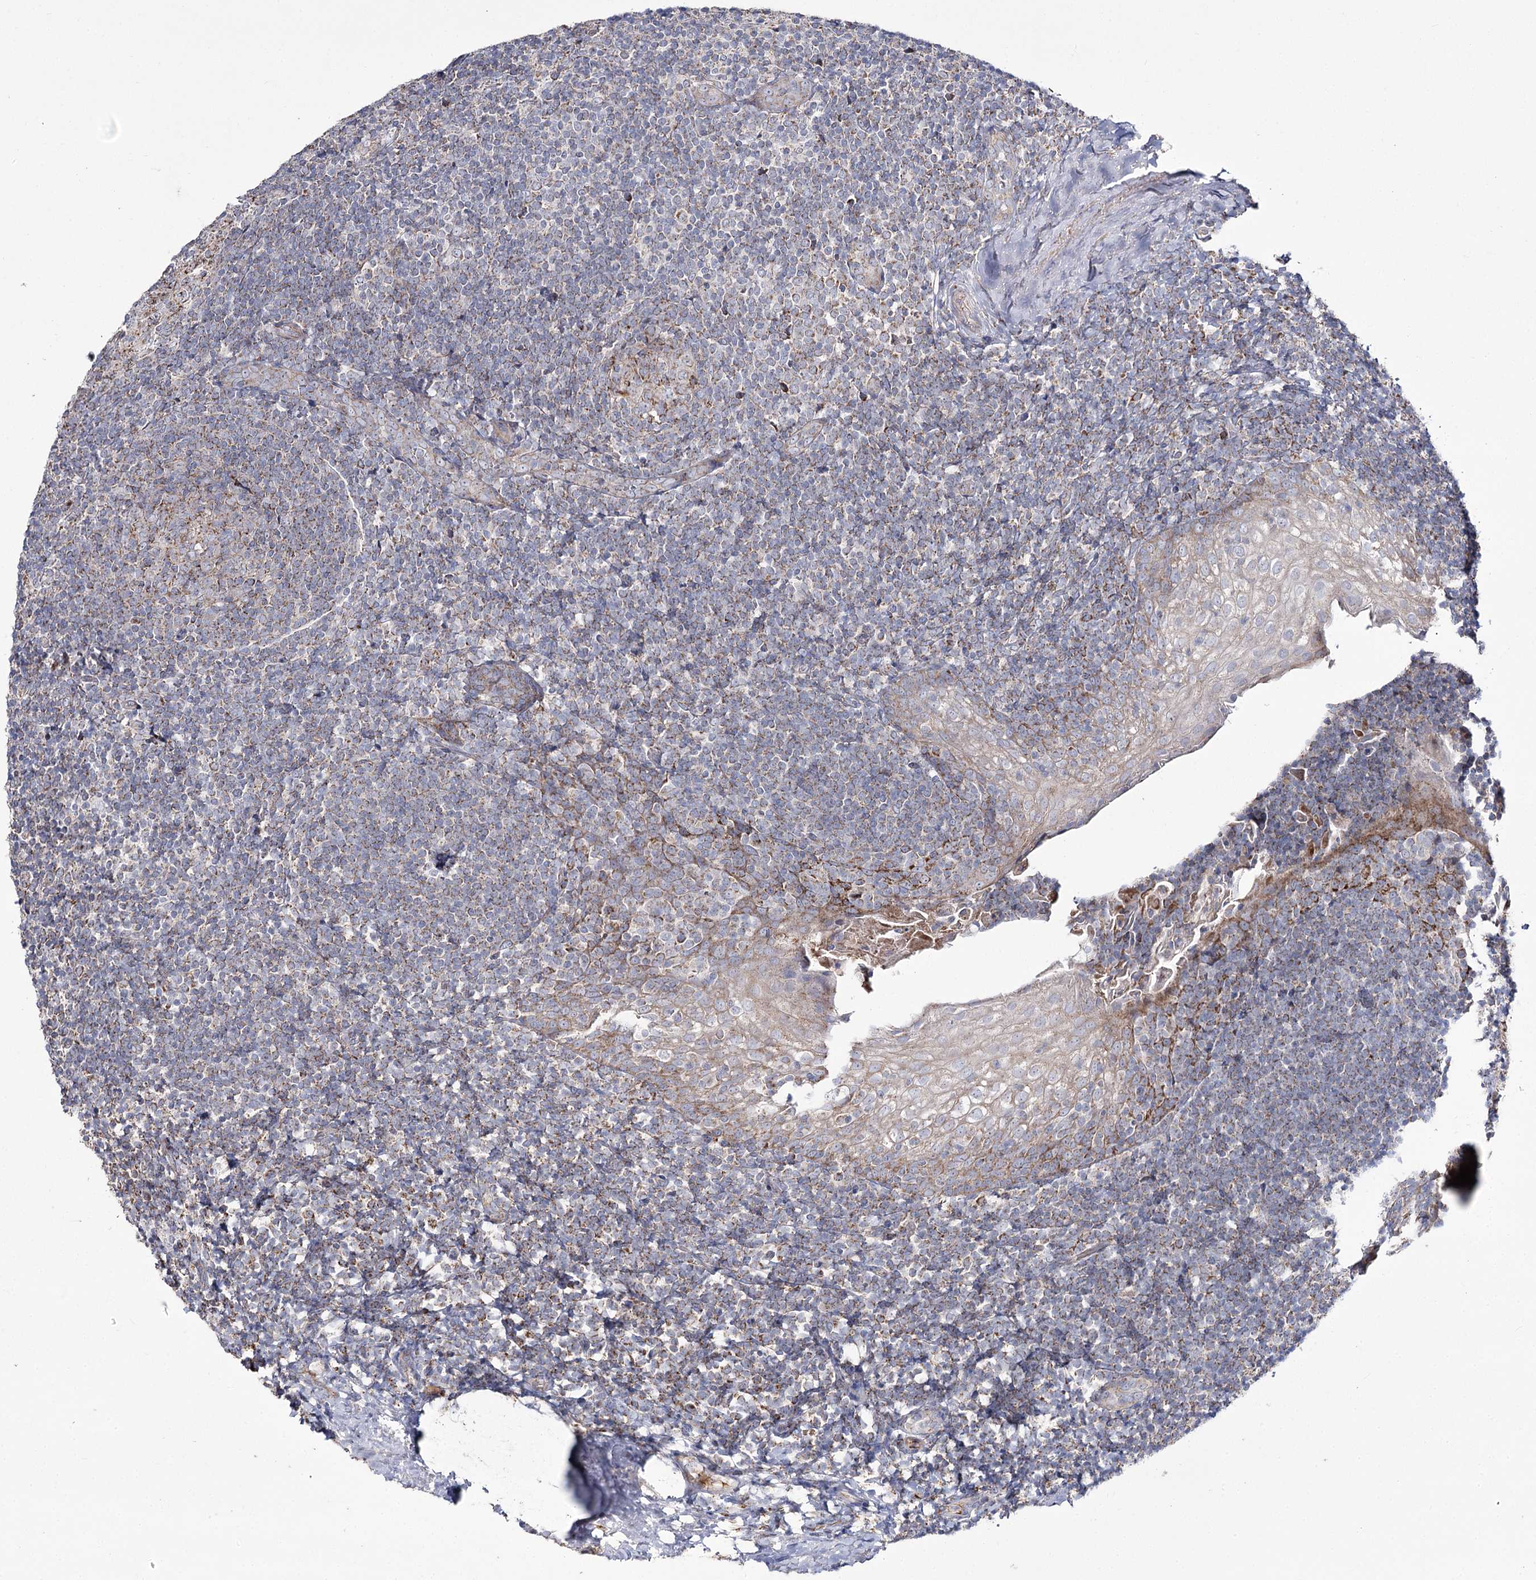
{"staining": {"intensity": "weak", "quantity": "25%-75%", "location": "cytoplasmic/membranous"}, "tissue": "tonsil", "cell_type": "Germinal center cells", "image_type": "normal", "snomed": [{"axis": "morphology", "description": "Normal tissue, NOS"}, {"axis": "topography", "description": "Tonsil"}], "caption": "A high-resolution photomicrograph shows immunohistochemistry staining of unremarkable tonsil, which reveals weak cytoplasmic/membranous staining in approximately 25%-75% of germinal center cells. (DAB IHC with brightfield microscopy, high magnification).", "gene": "NADK2", "patient": {"sex": "male", "age": 37}}